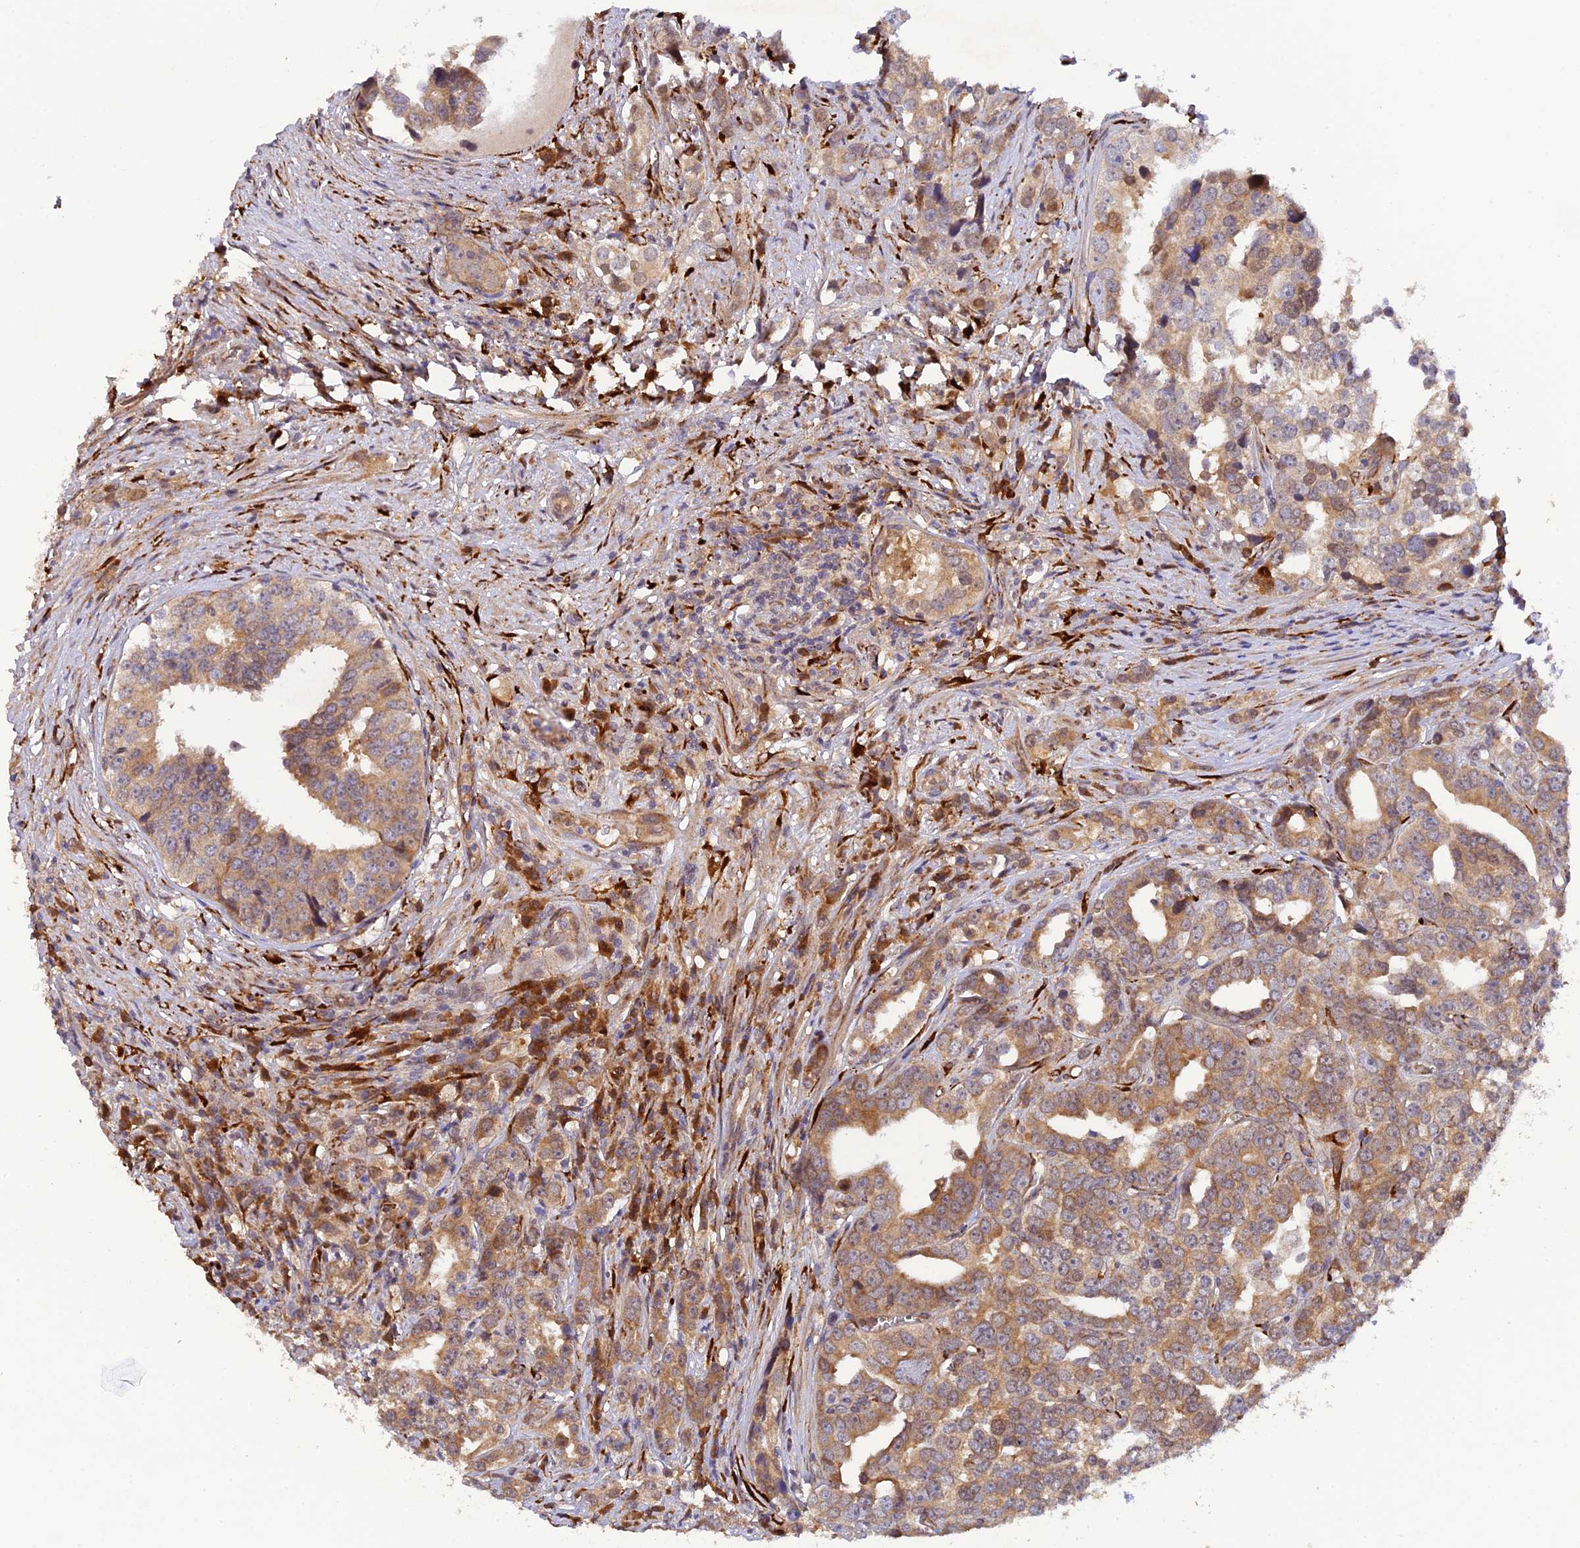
{"staining": {"intensity": "moderate", "quantity": "25%-75%", "location": "cytoplasmic/membranous,nuclear"}, "tissue": "prostate cancer", "cell_type": "Tumor cells", "image_type": "cancer", "snomed": [{"axis": "morphology", "description": "Adenocarcinoma, High grade"}, {"axis": "topography", "description": "Prostate"}], "caption": "This is an image of IHC staining of adenocarcinoma (high-grade) (prostate), which shows moderate staining in the cytoplasmic/membranous and nuclear of tumor cells.", "gene": "P3H3", "patient": {"sex": "male", "age": 71}}